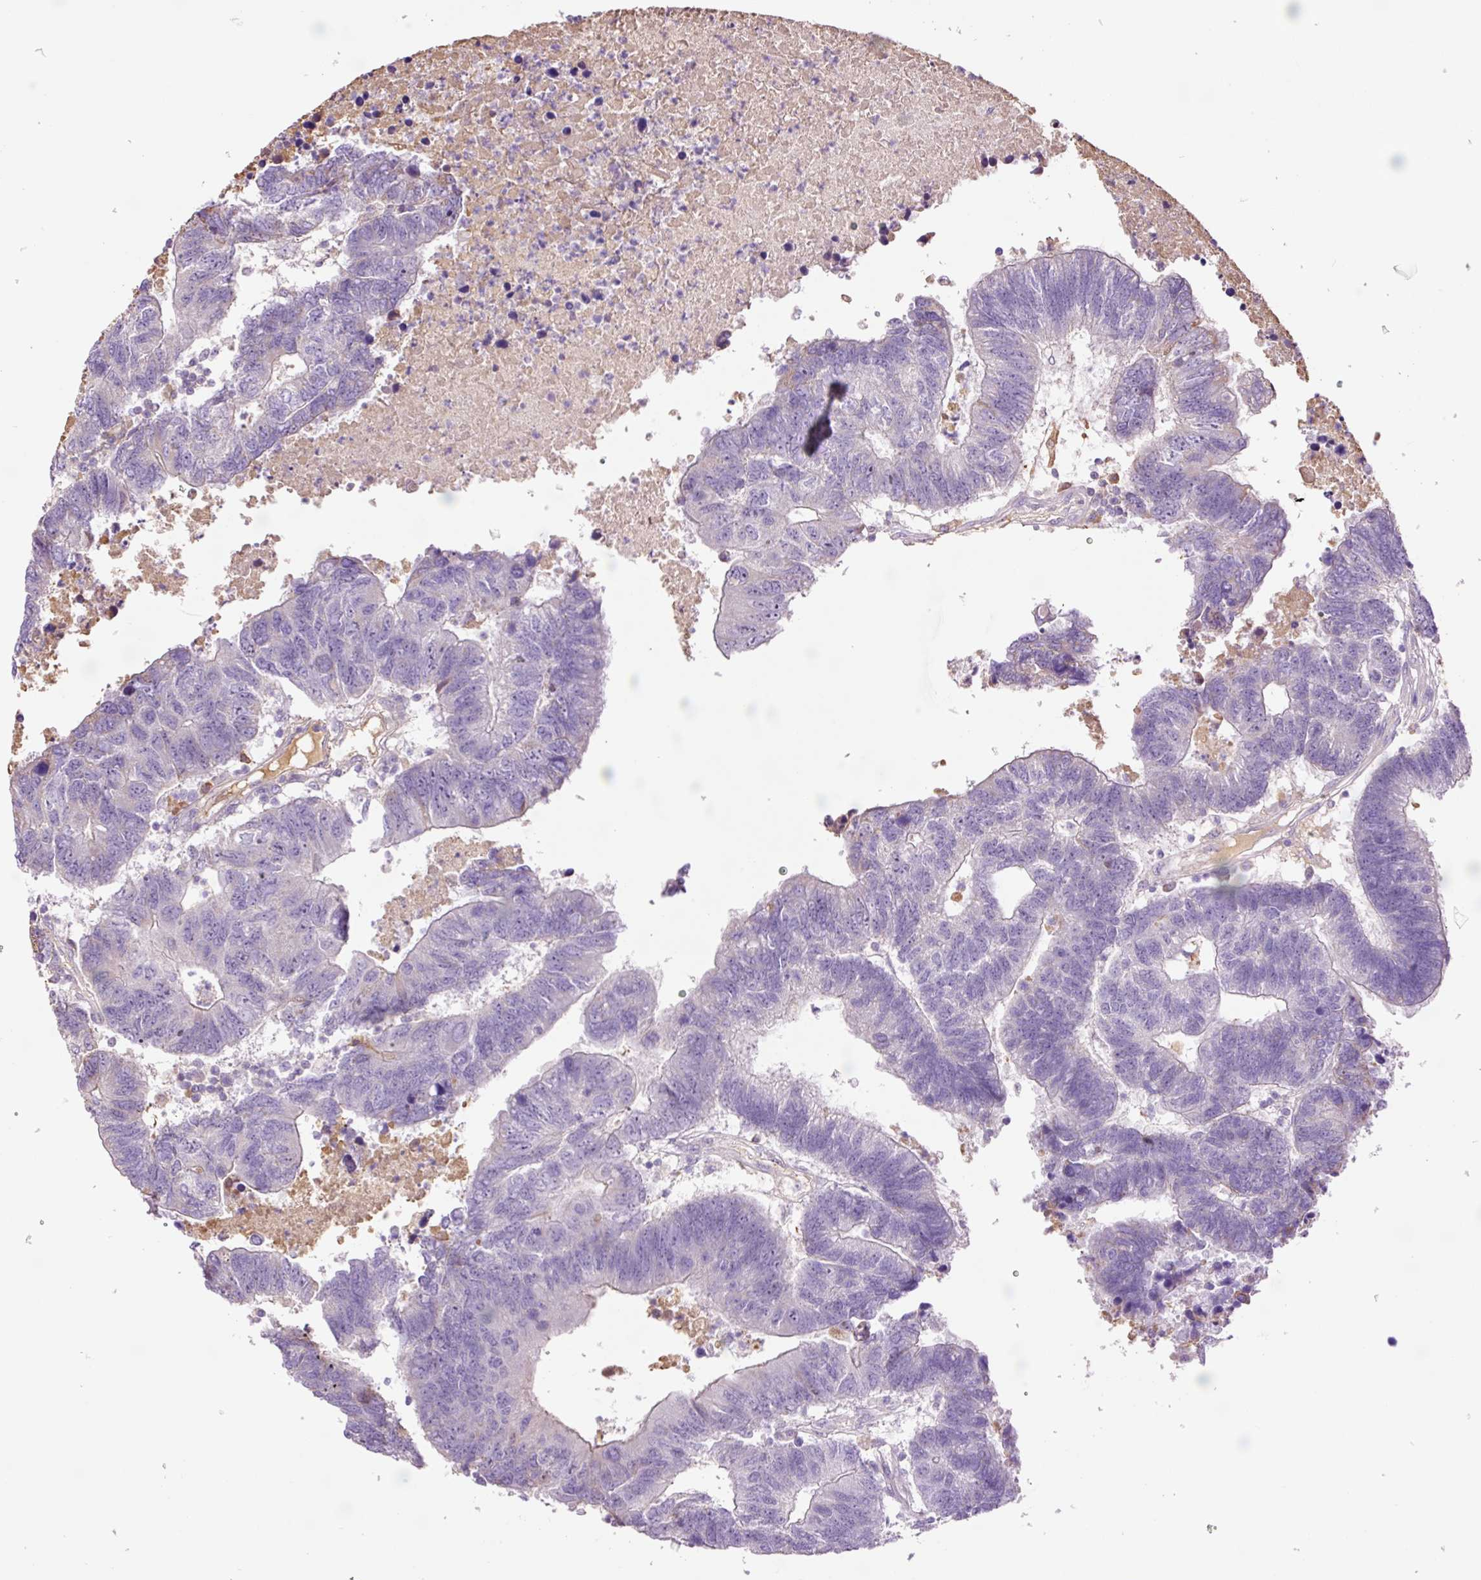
{"staining": {"intensity": "negative", "quantity": "none", "location": "none"}, "tissue": "colorectal cancer", "cell_type": "Tumor cells", "image_type": "cancer", "snomed": [{"axis": "morphology", "description": "Adenocarcinoma, NOS"}, {"axis": "topography", "description": "Colon"}], "caption": "High magnification brightfield microscopy of colorectal adenocarcinoma stained with DAB (brown) and counterstained with hematoxylin (blue): tumor cells show no significant positivity.", "gene": "TMEM235", "patient": {"sex": "female", "age": 48}}